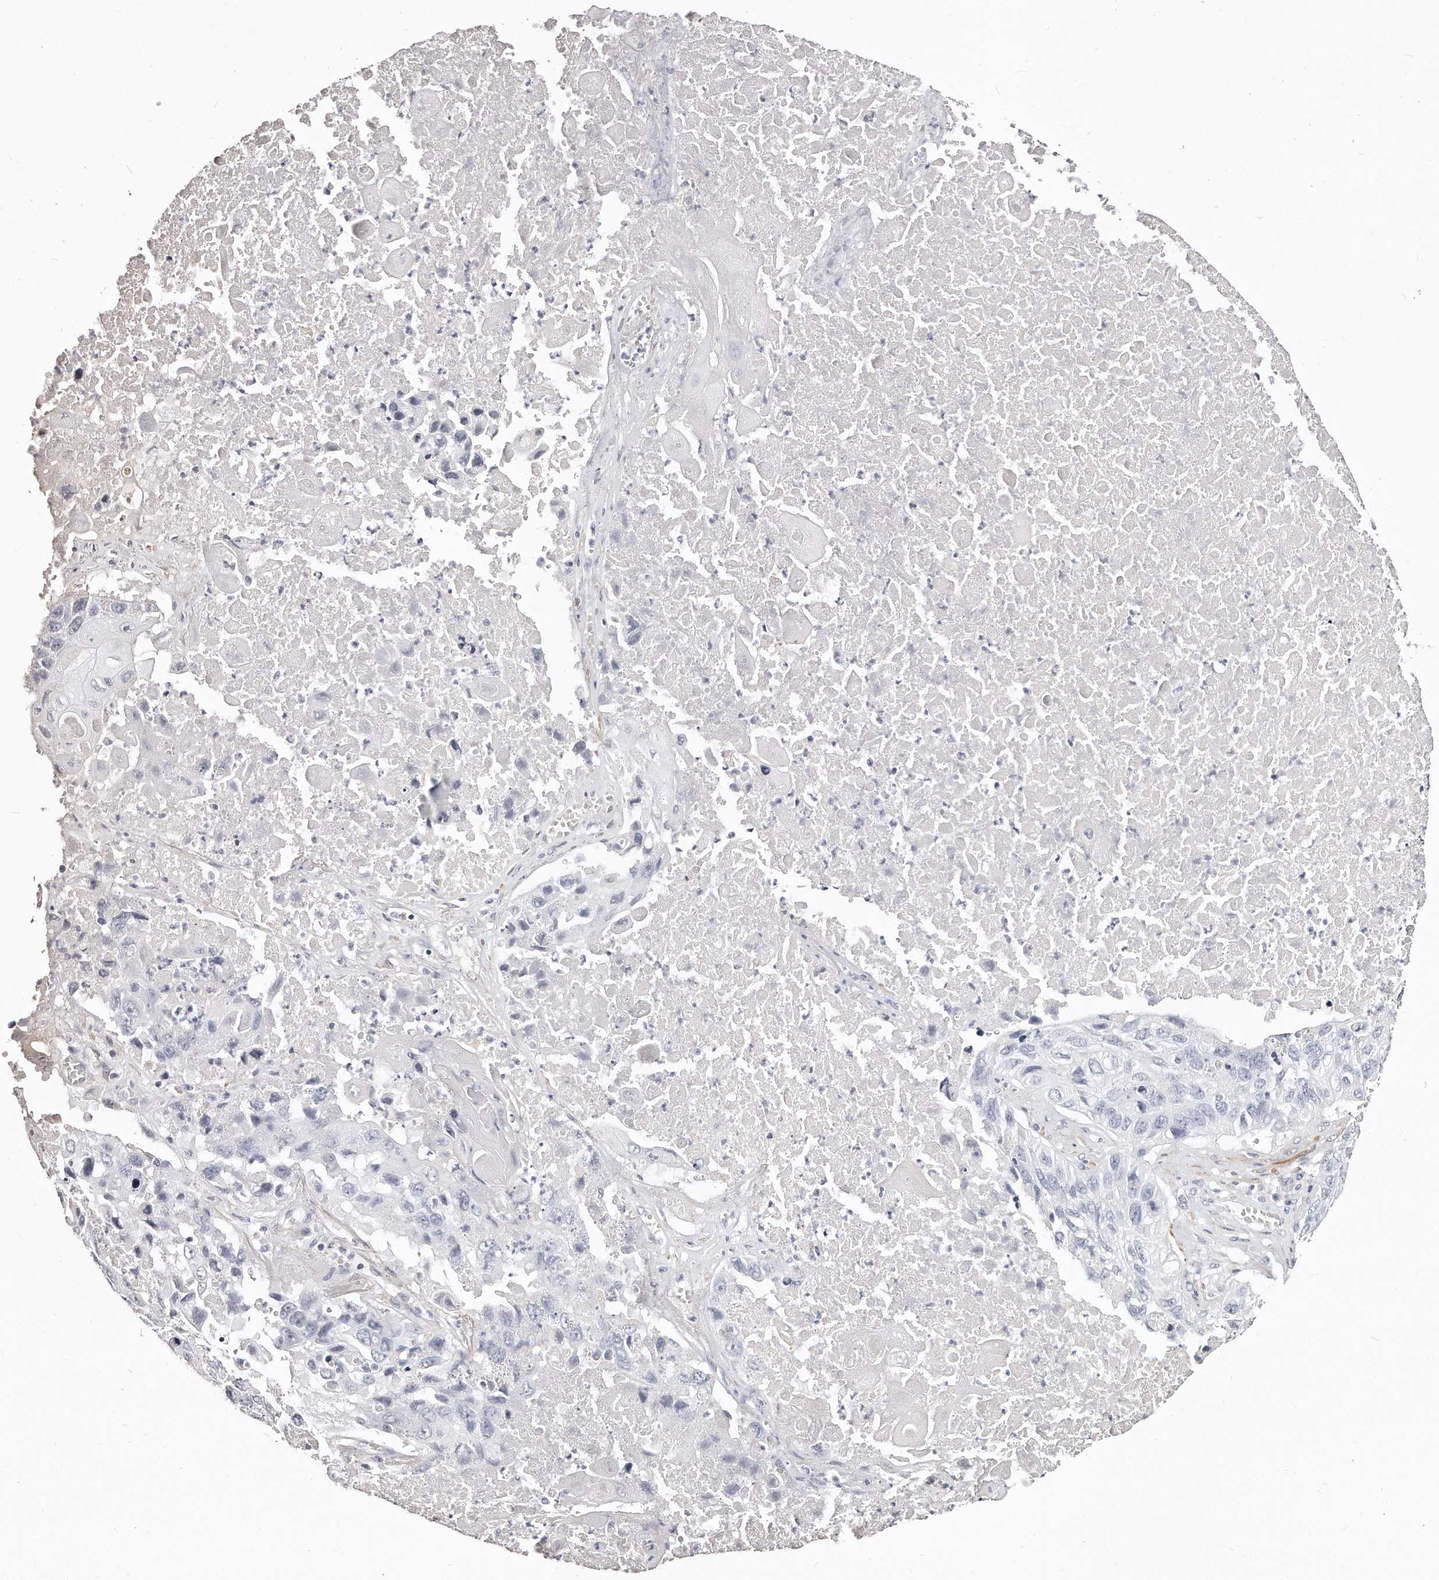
{"staining": {"intensity": "negative", "quantity": "none", "location": "none"}, "tissue": "lung cancer", "cell_type": "Tumor cells", "image_type": "cancer", "snomed": [{"axis": "morphology", "description": "Squamous cell carcinoma, NOS"}, {"axis": "topography", "description": "Lung"}], "caption": "Micrograph shows no protein staining in tumor cells of squamous cell carcinoma (lung) tissue.", "gene": "LMOD1", "patient": {"sex": "male", "age": 61}}